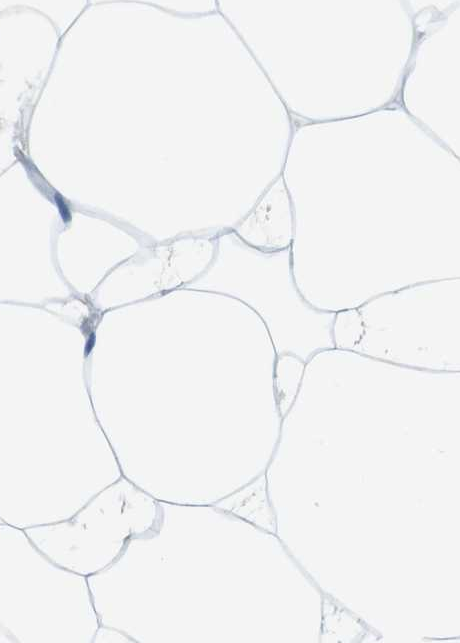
{"staining": {"intensity": "negative", "quantity": "none", "location": "none"}, "tissue": "adipose tissue", "cell_type": "Adipocytes", "image_type": "normal", "snomed": [{"axis": "morphology", "description": "Normal tissue, NOS"}, {"axis": "morphology", "description": "Duct carcinoma"}, {"axis": "topography", "description": "Breast"}, {"axis": "topography", "description": "Adipose tissue"}], "caption": "Adipose tissue stained for a protein using immunohistochemistry (IHC) reveals no positivity adipocytes.", "gene": "MUC5B", "patient": {"sex": "female", "age": 37}}